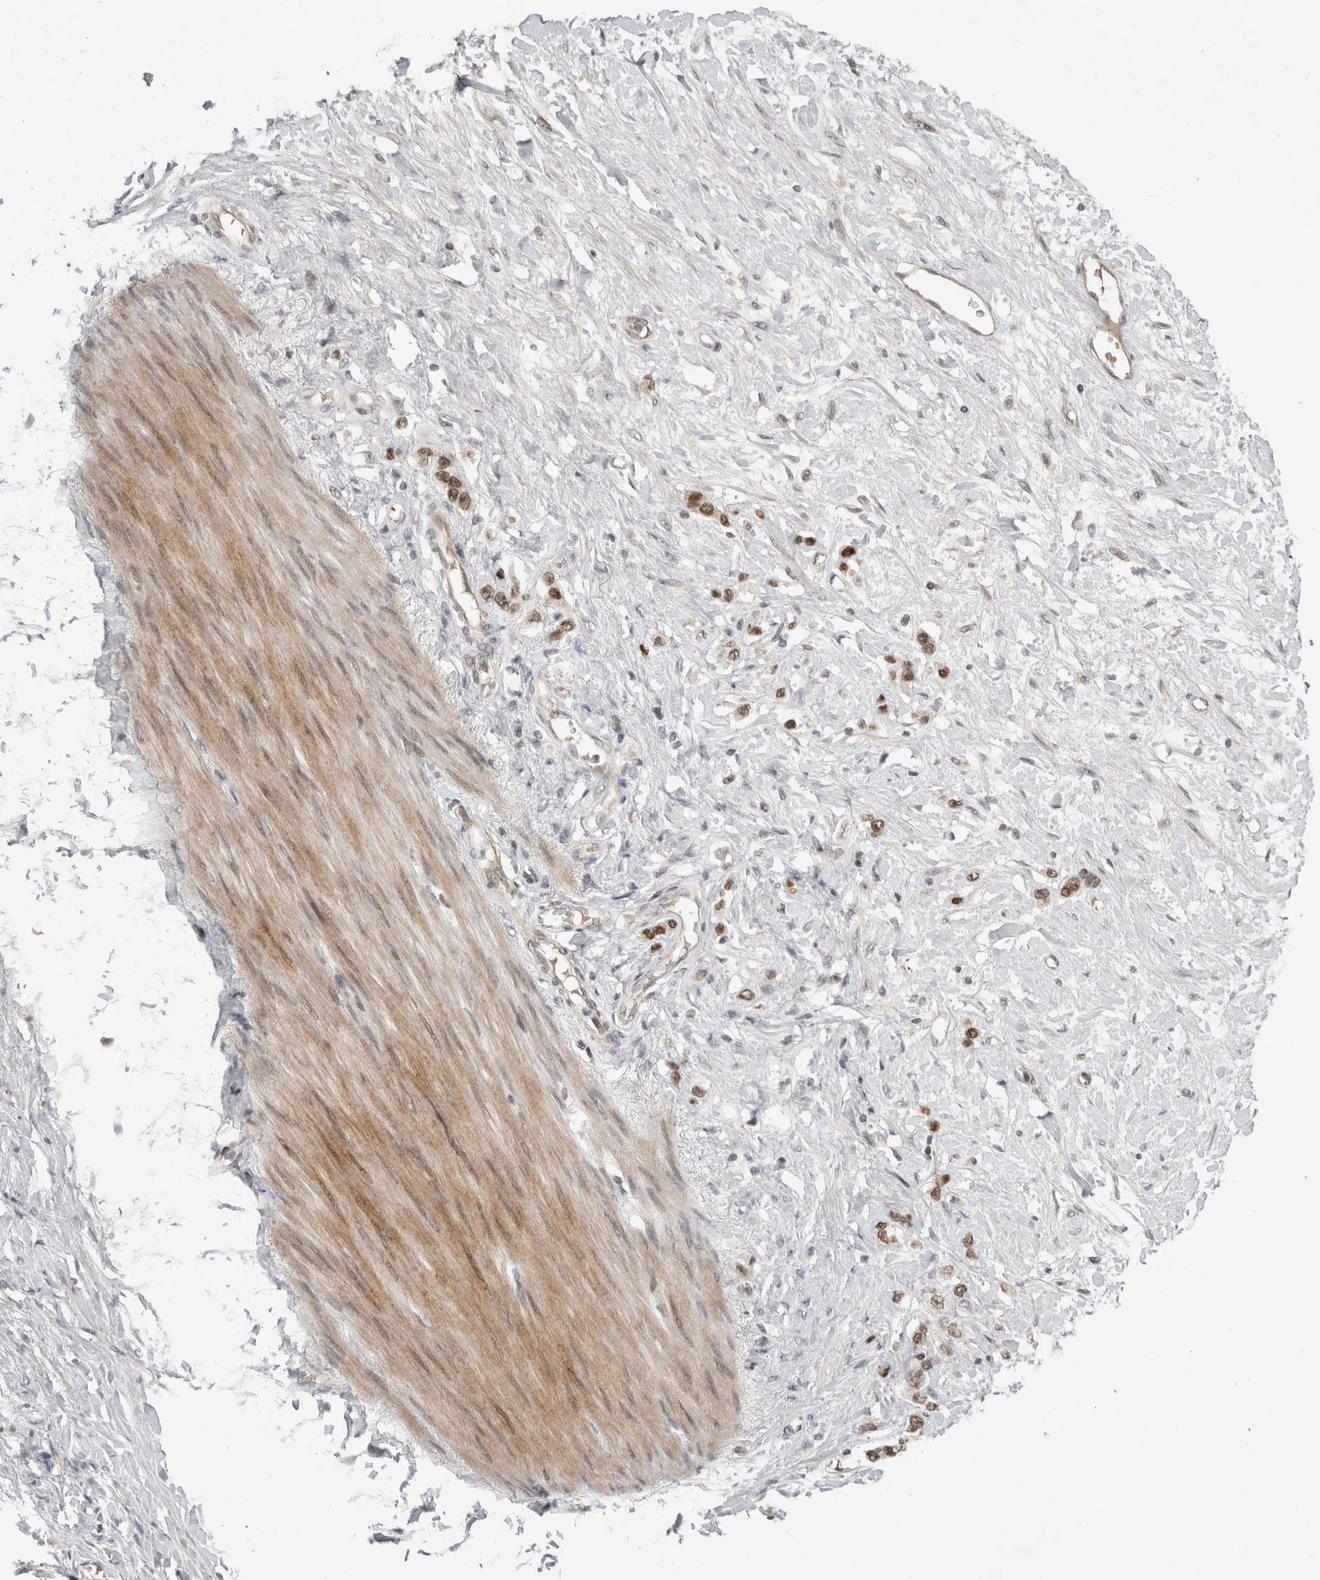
{"staining": {"intensity": "moderate", "quantity": ">75%", "location": "nuclear"}, "tissue": "stomach cancer", "cell_type": "Tumor cells", "image_type": "cancer", "snomed": [{"axis": "morphology", "description": "Adenocarcinoma, NOS"}, {"axis": "topography", "description": "Stomach"}], "caption": "The image reveals a brown stain indicating the presence of a protein in the nuclear of tumor cells in stomach cancer (adenocarcinoma).", "gene": "ZNF592", "patient": {"sex": "female", "age": 65}}